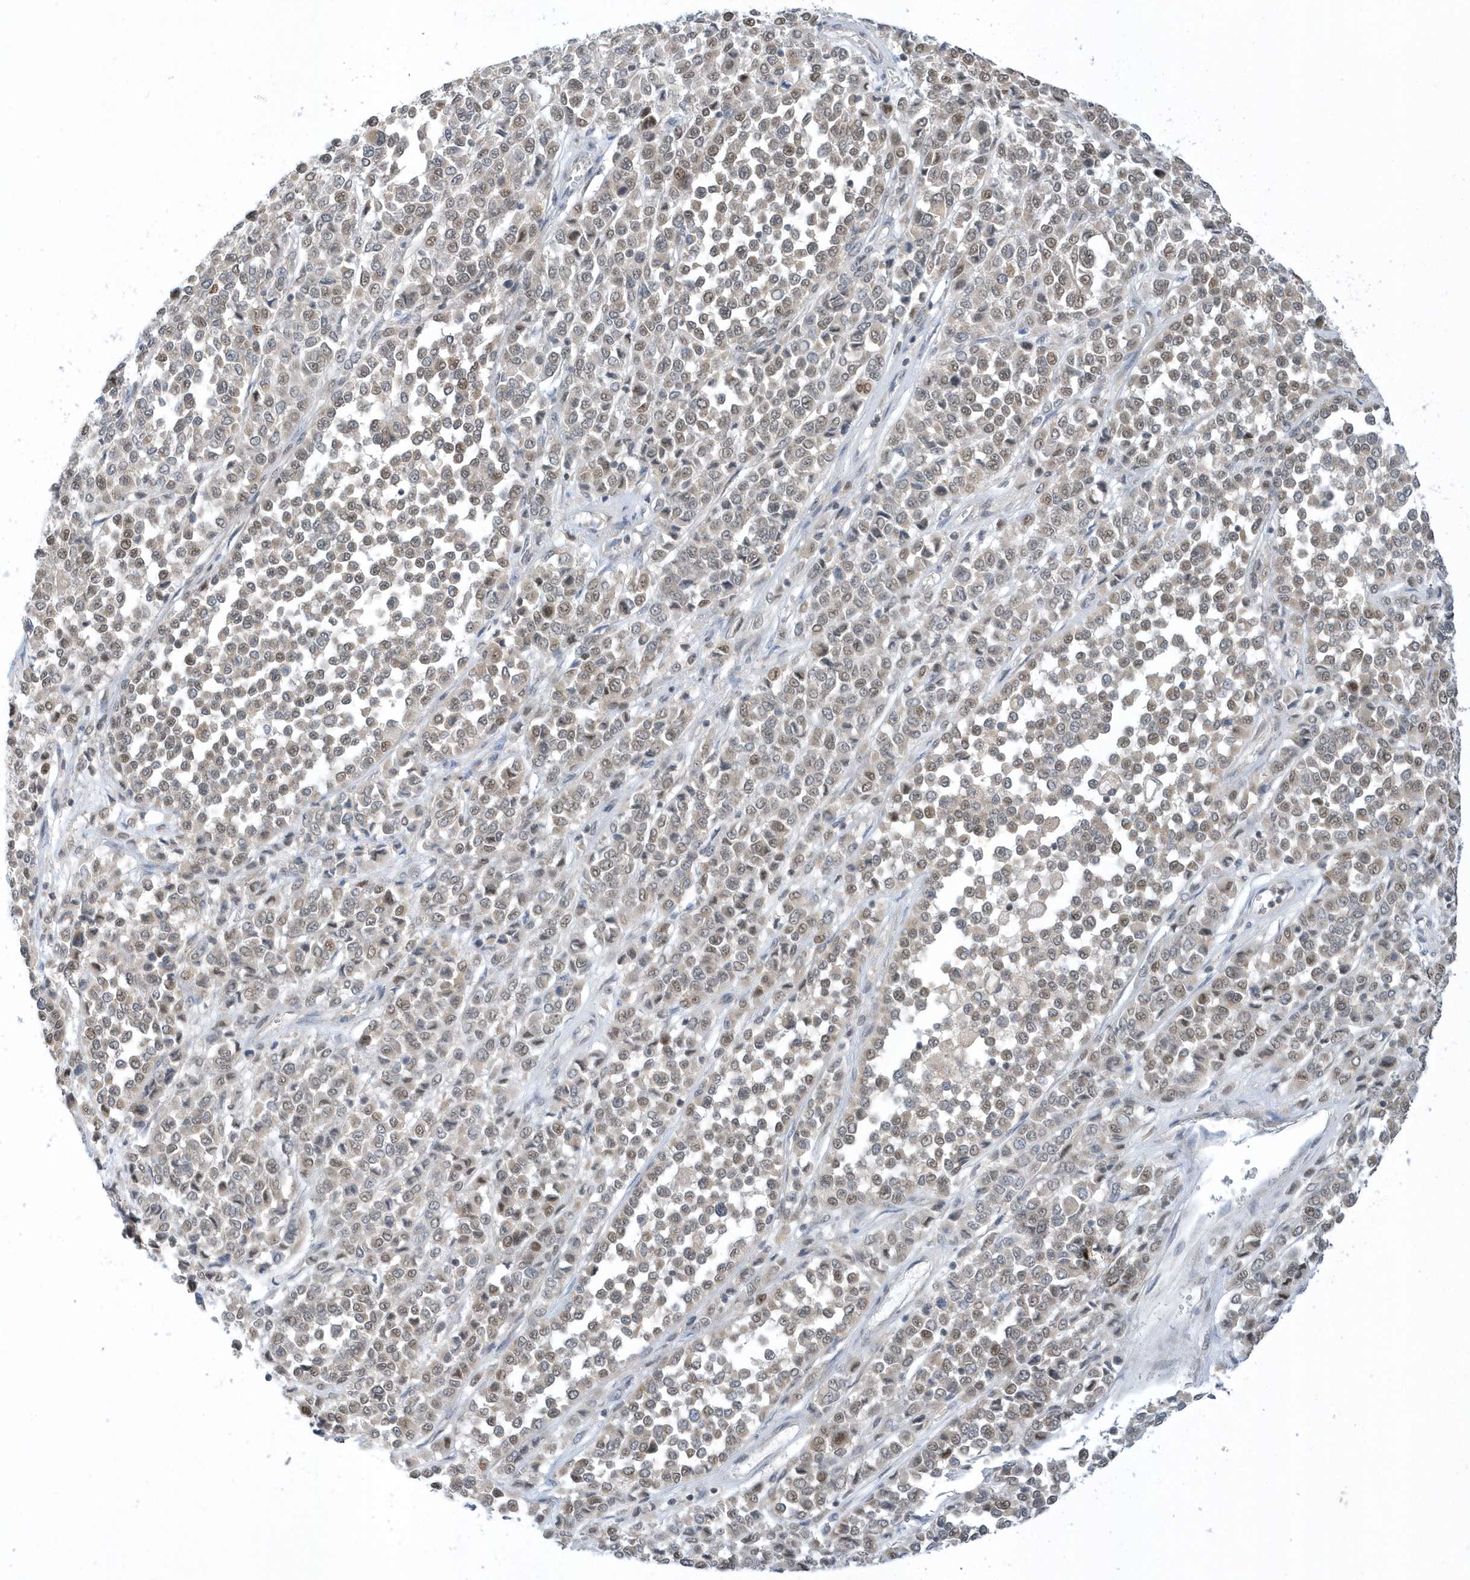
{"staining": {"intensity": "weak", "quantity": "<25%", "location": "nuclear"}, "tissue": "melanoma", "cell_type": "Tumor cells", "image_type": "cancer", "snomed": [{"axis": "morphology", "description": "Malignant melanoma, Metastatic site"}, {"axis": "topography", "description": "Pancreas"}], "caption": "Tumor cells show no significant protein staining in melanoma.", "gene": "ZNF740", "patient": {"sex": "female", "age": 30}}